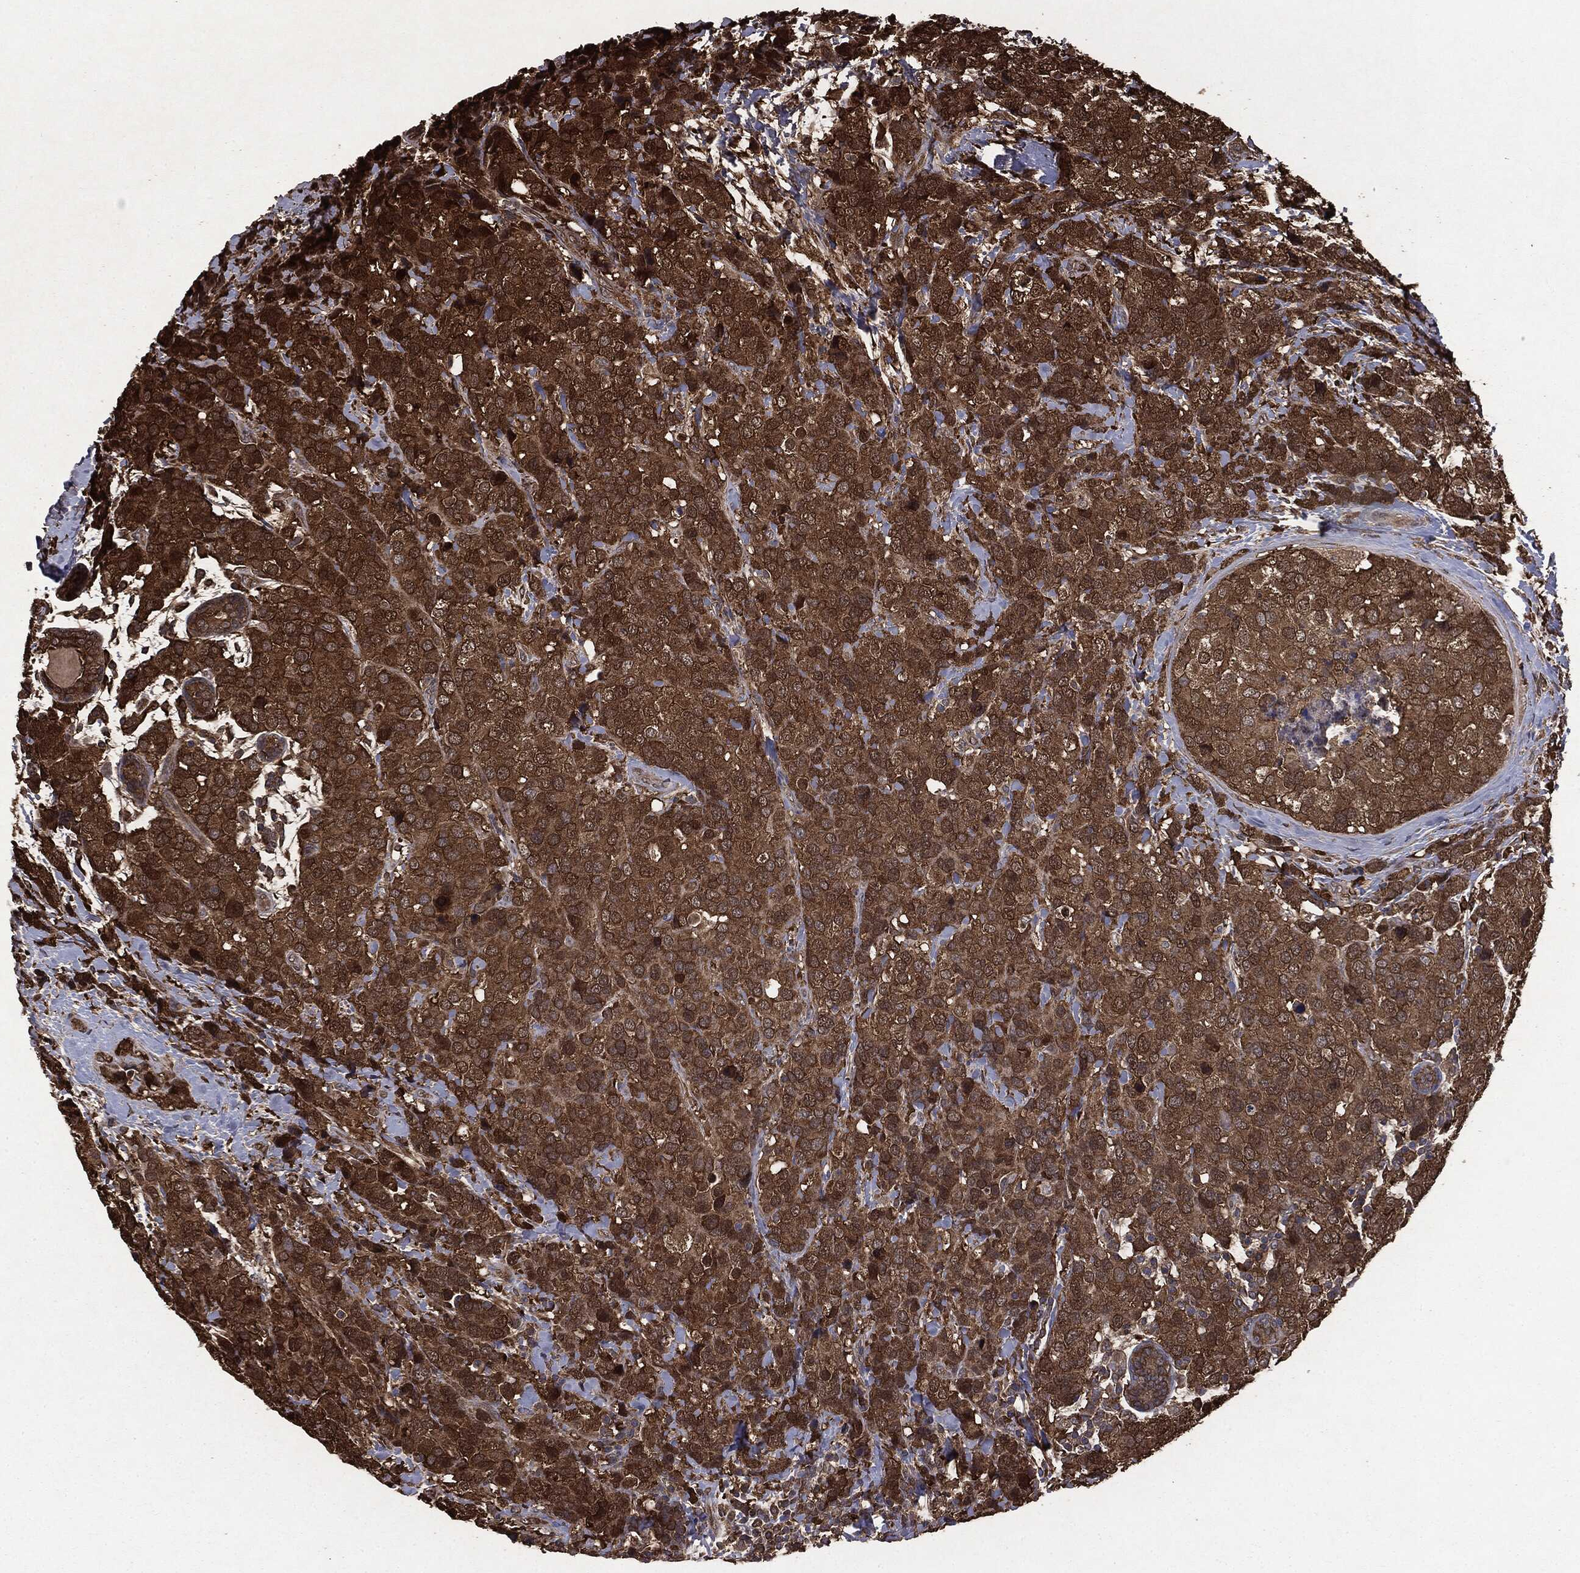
{"staining": {"intensity": "strong", "quantity": ">75%", "location": "cytoplasmic/membranous"}, "tissue": "breast cancer", "cell_type": "Tumor cells", "image_type": "cancer", "snomed": [{"axis": "morphology", "description": "Lobular carcinoma"}, {"axis": "topography", "description": "Breast"}], "caption": "Lobular carcinoma (breast) stained with a protein marker demonstrates strong staining in tumor cells.", "gene": "NME1", "patient": {"sex": "female", "age": 59}}